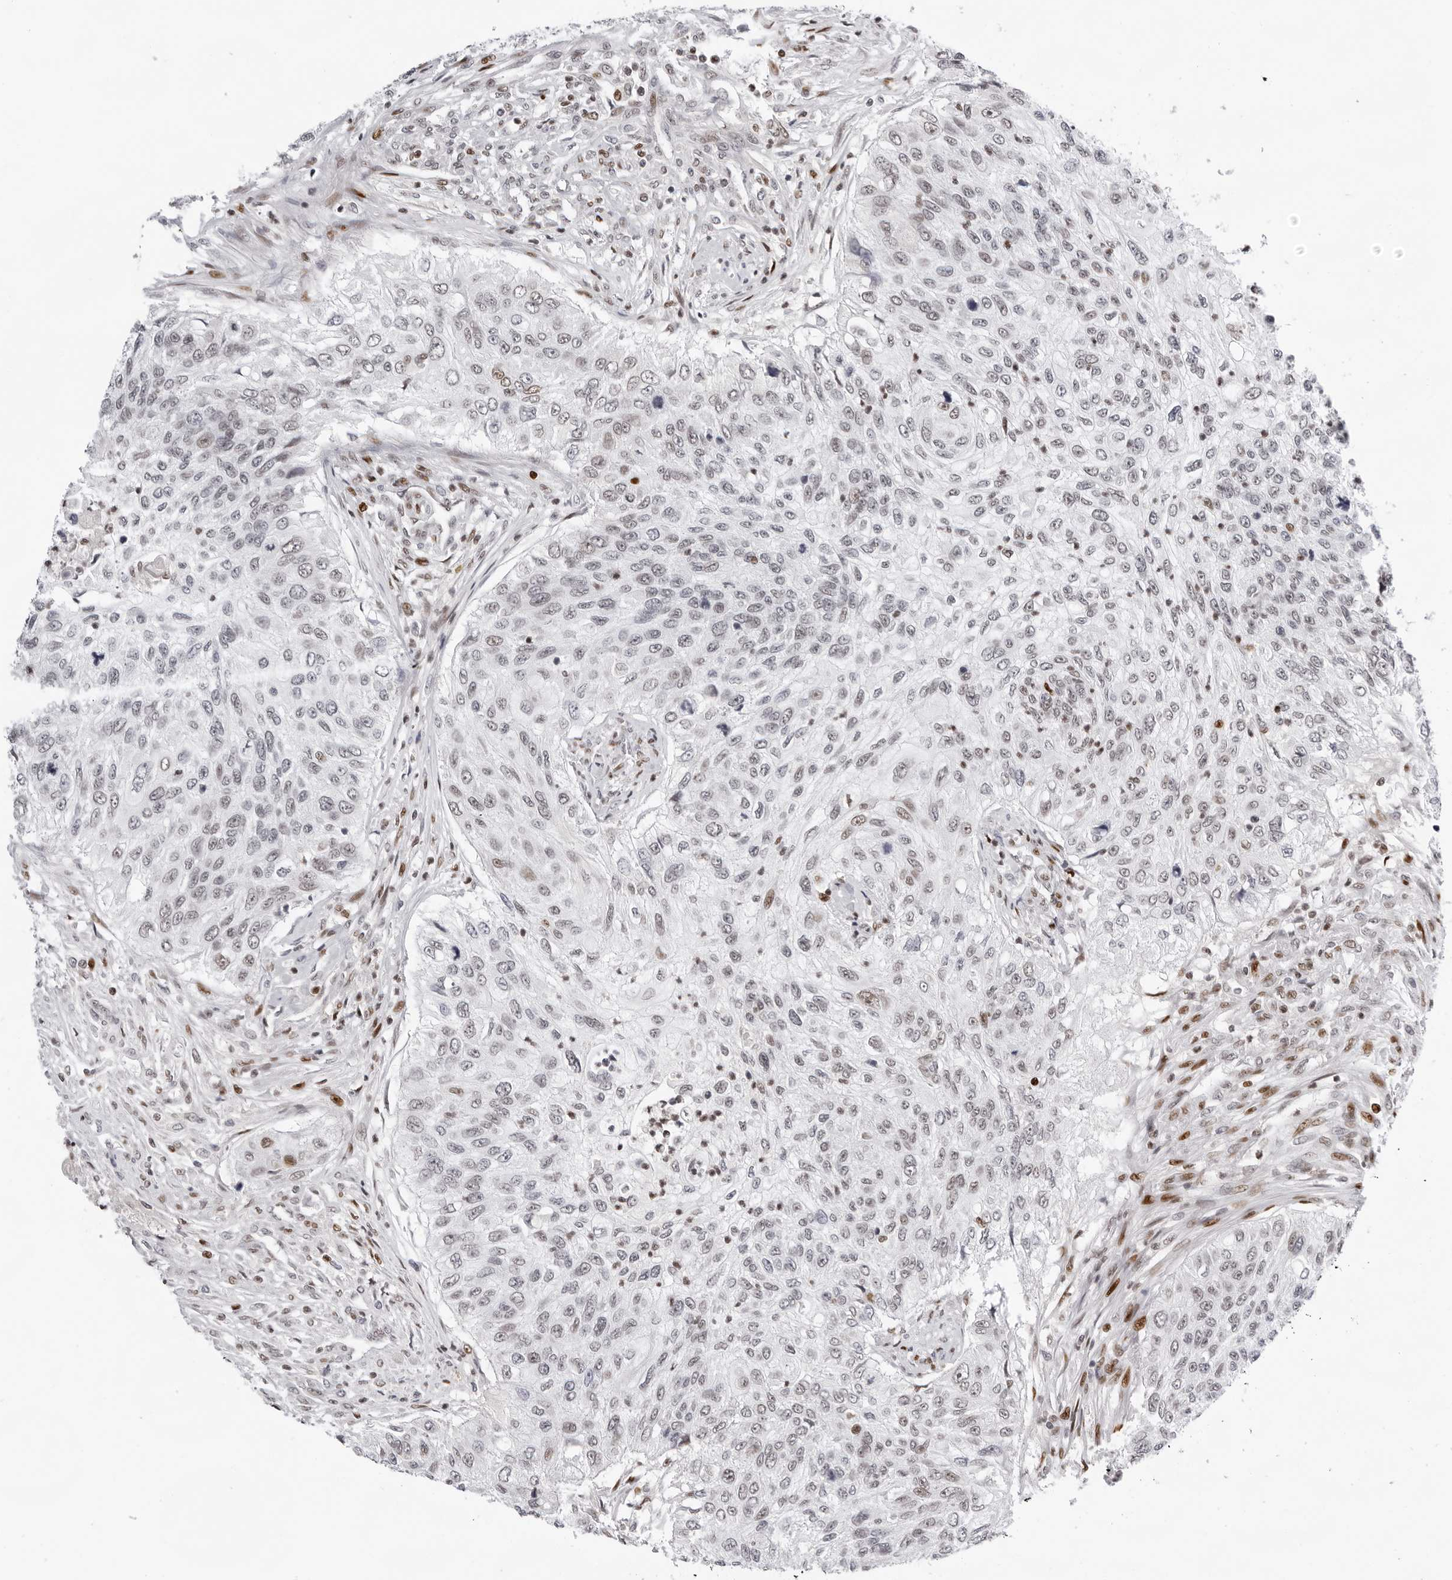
{"staining": {"intensity": "weak", "quantity": "<25%", "location": "nuclear"}, "tissue": "urothelial cancer", "cell_type": "Tumor cells", "image_type": "cancer", "snomed": [{"axis": "morphology", "description": "Urothelial carcinoma, High grade"}, {"axis": "topography", "description": "Urinary bladder"}], "caption": "IHC of human high-grade urothelial carcinoma reveals no positivity in tumor cells. The staining is performed using DAB brown chromogen with nuclei counter-stained in using hematoxylin.", "gene": "OGG1", "patient": {"sex": "female", "age": 60}}